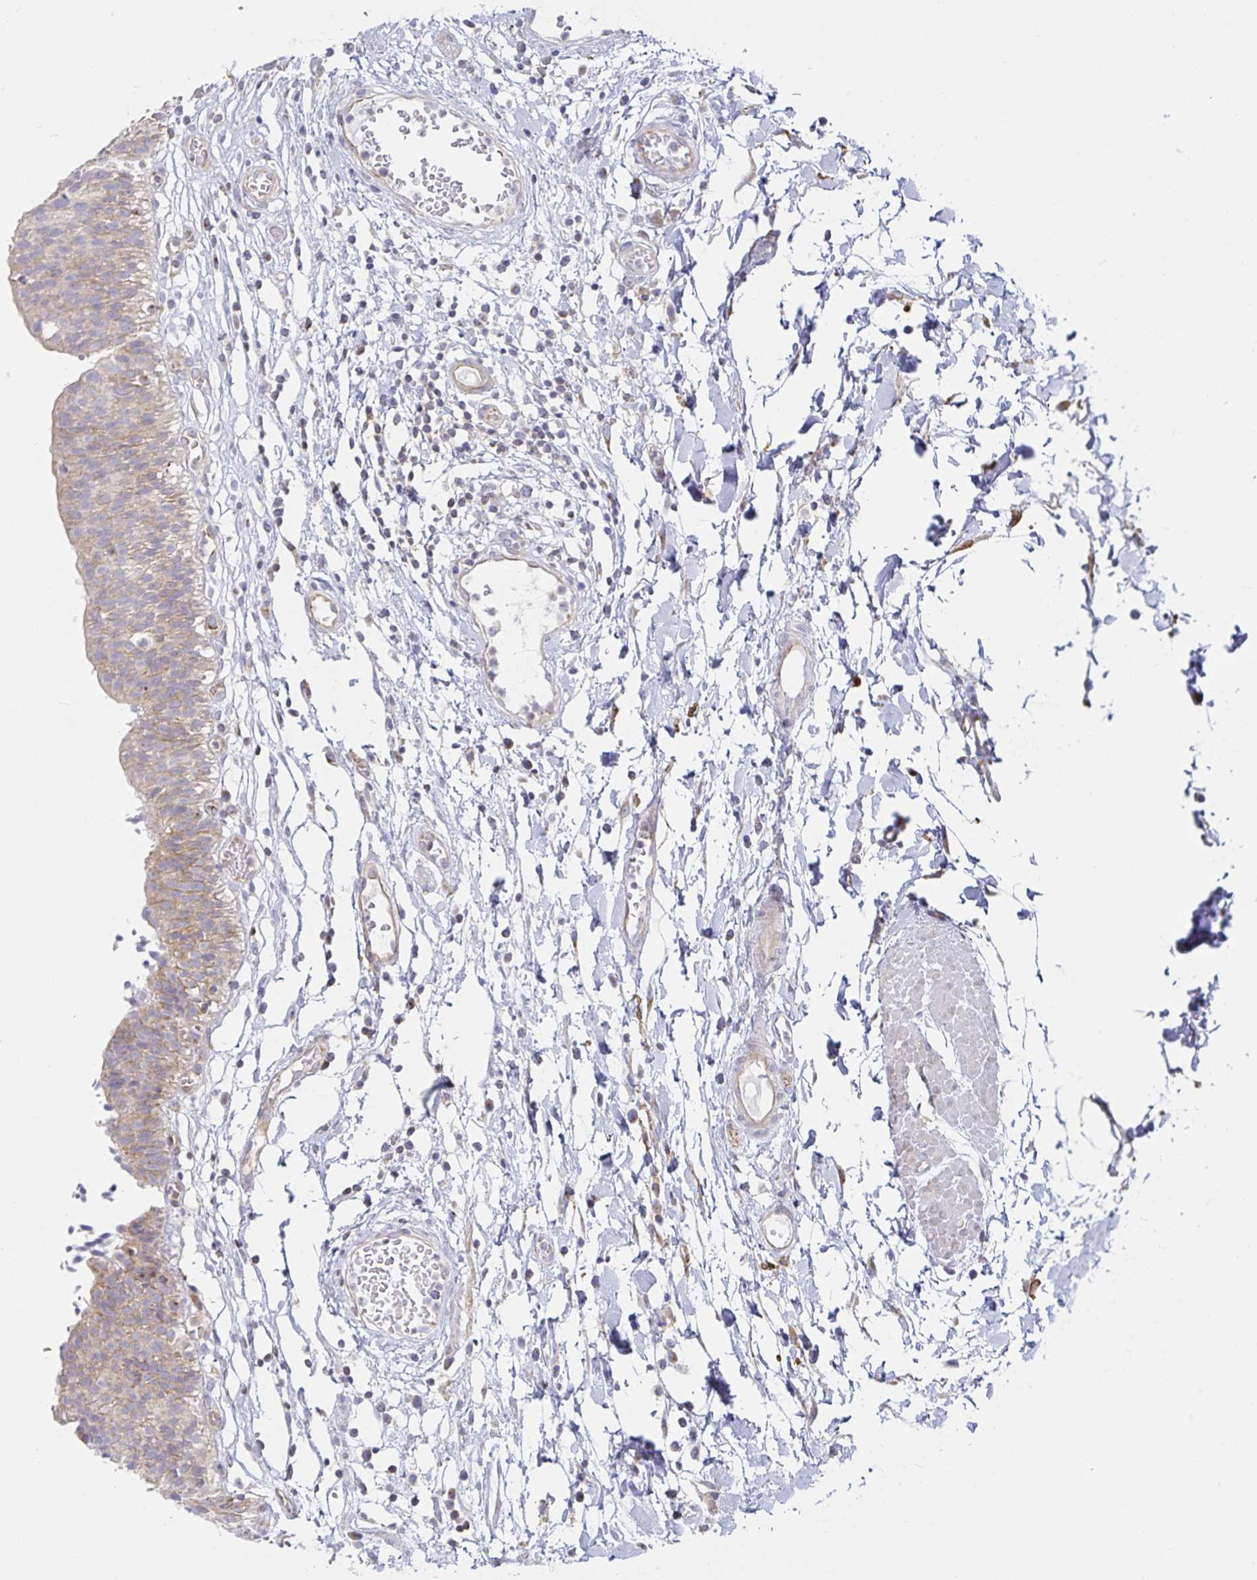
{"staining": {"intensity": "weak", "quantity": "25%-75%", "location": "cytoplasmic/membranous"}, "tissue": "urinary bladder", "cell_type": "Urothelial cells", "image_type": "normal", "snomed": [{"axis": "morphology", "description": "Normal tissue, NOS"}, {"axis": "topography", "description": "Urinary bladder"}], "caption": "Brown immunohistochemical staining in benign human urinary bladder displays weak cytoplasmic/membranous positivity in about 25%-75% of urothelial cells. The staining was performed using DAB to visualize the protein expression in brown, while the nuclei were stained in blue with hematoxylin (Magnification: 20x).", "gene": "SFTPA1", "patient": {"sex": "male", "age": 64}}